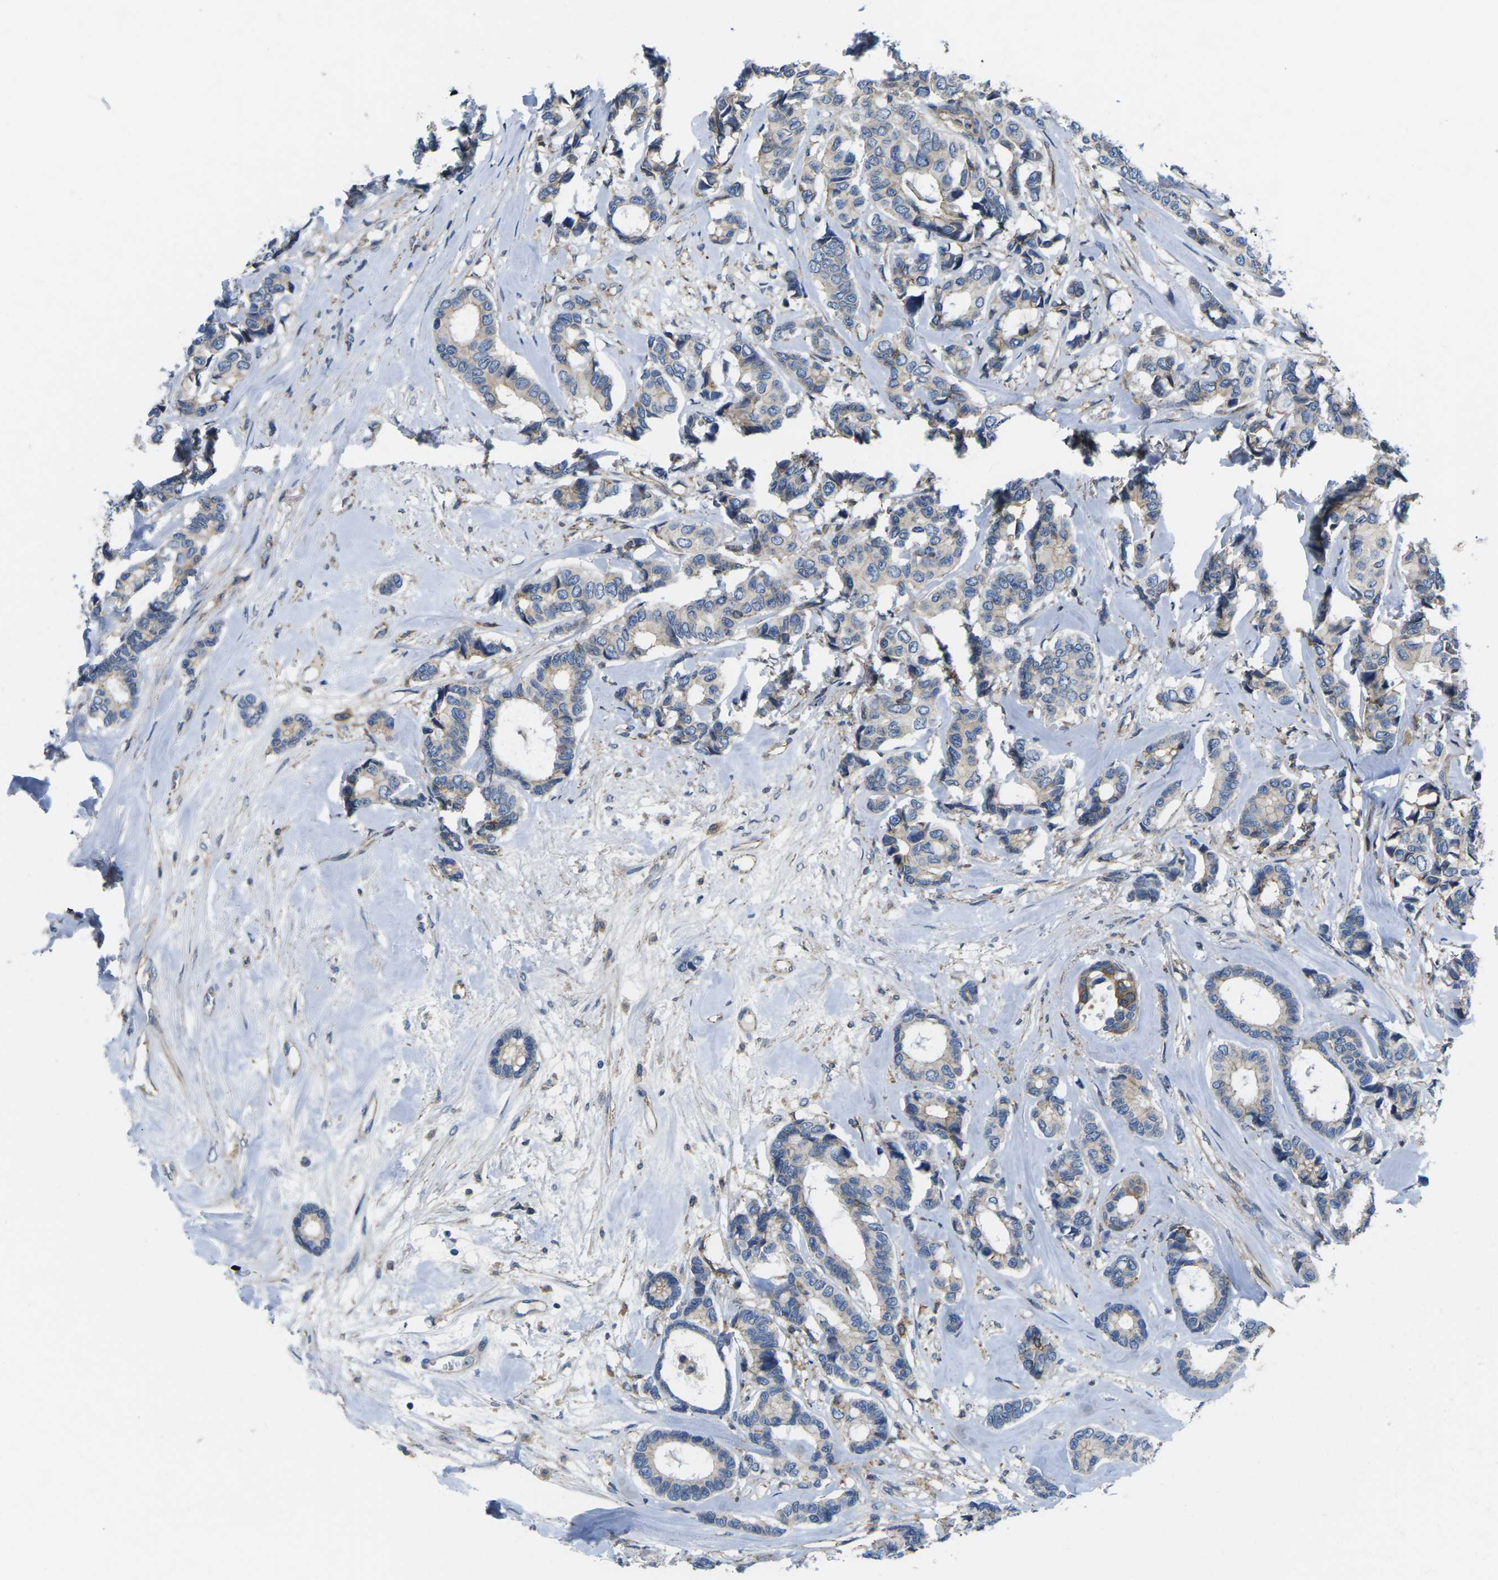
{"staining": {"intensity": "weak", "quantity": ">75%", "location": "cytoplasmic/membranous"}, "tissue": "breast cancer", "cell_type": "Tumor cells", "image_type": "cancer", "snomed": [{"axis": "morphology", "description": "Duct carcinoma"}, {"axis": "topography", "description": "Breast"}], "caption": "Immunohistochemistry (DAB) staining of human breast infiltrating ductal carcinoma shows weak cytoplasmic/membranous protein expression in approximately >75% of tumor cells. The protein is stained brown, and the nuclei are stained in blue (DAB (3,3'-diaminobenzidine) IHC with brightfield microscopy, high magnification).", "gene": "CTNND1", "patient": {"sex": "female", "age": 87}}